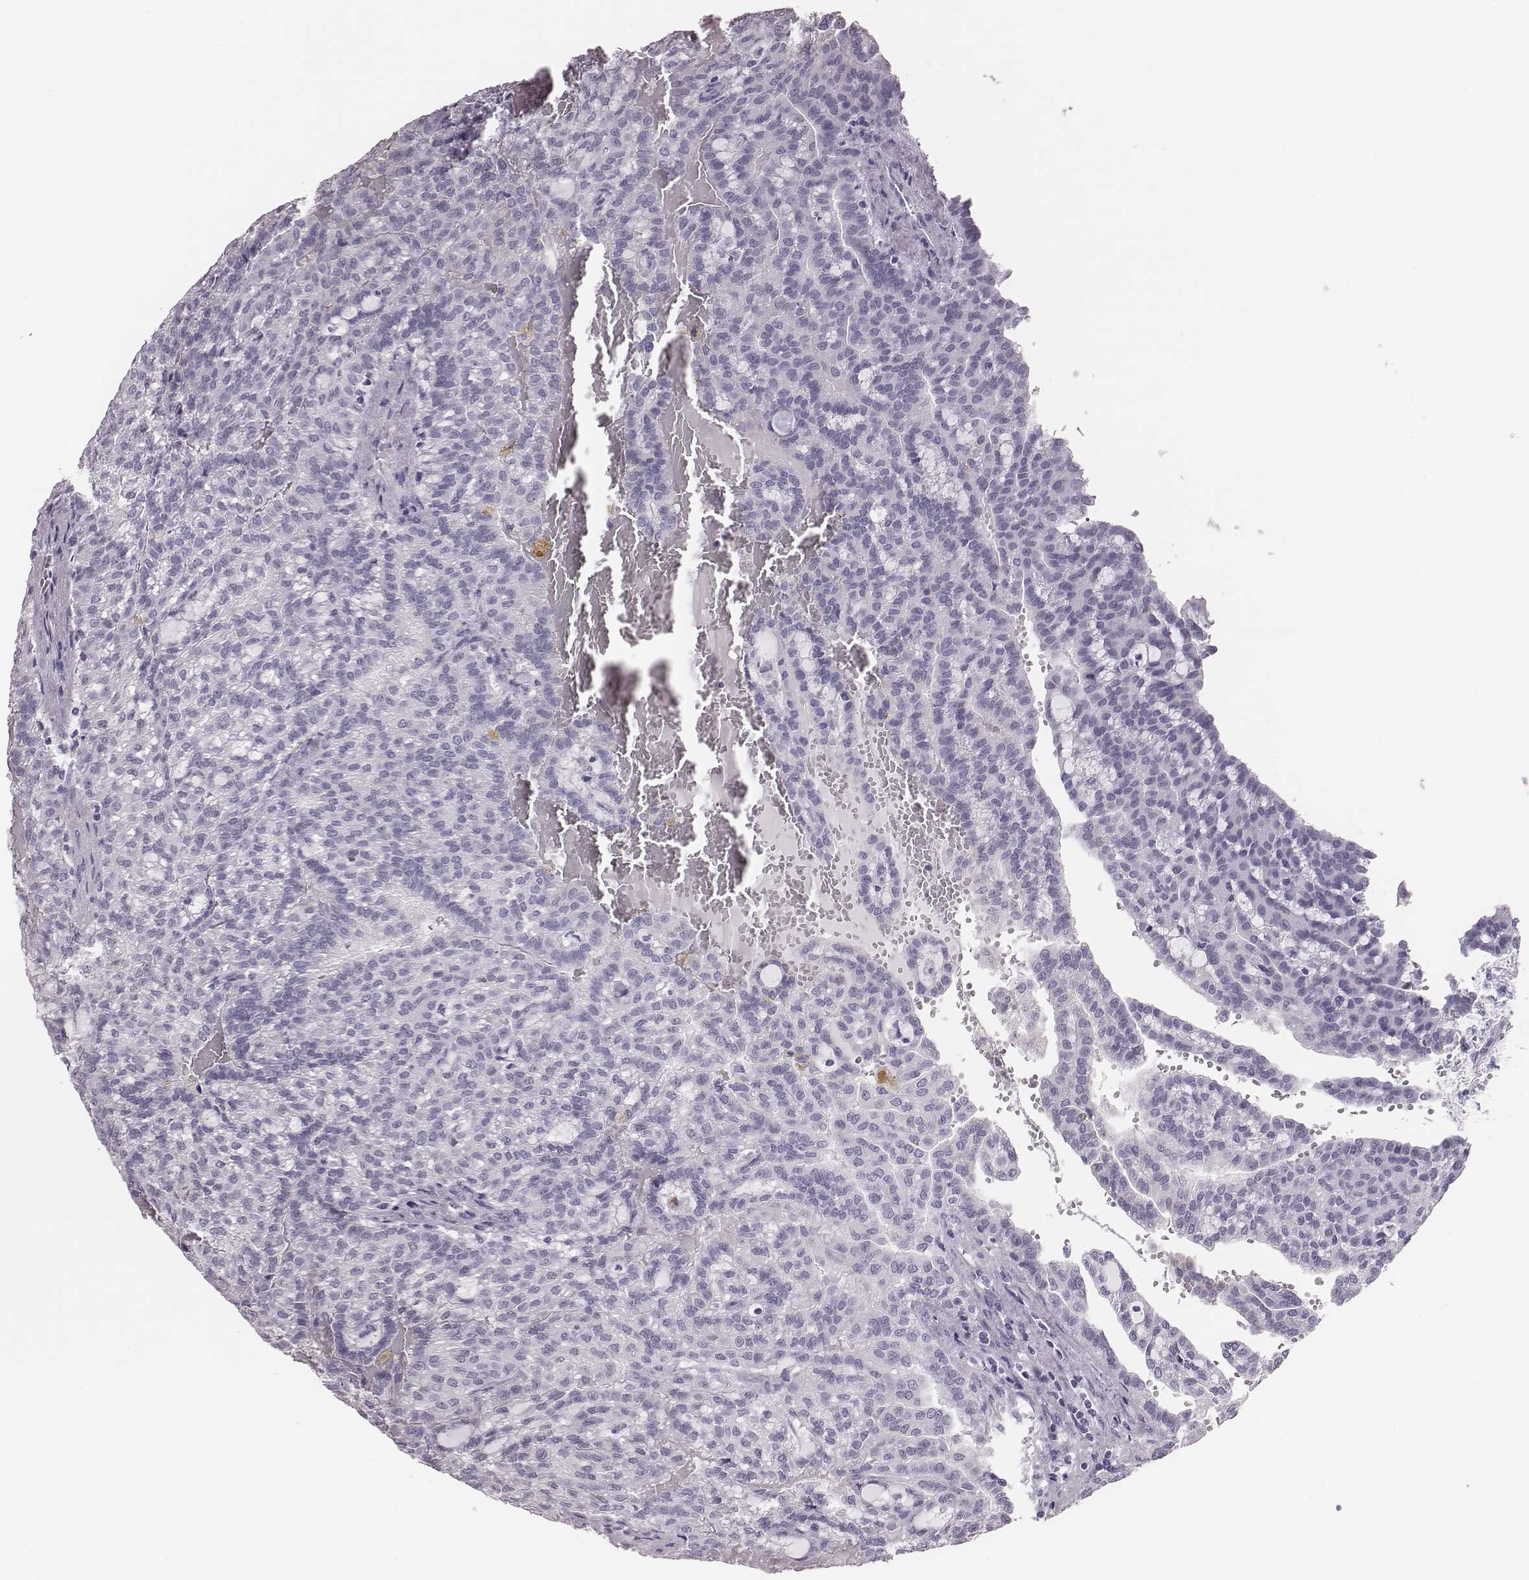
{"staining": {"intensity": "negative", "quantity": "none", "location": "none"}, "tissue": "renal cancer", "cell_type": "Tumor cells", "image_type": "cancer", "snomed": [{"axis": "morphology", "description": "Adenocarcinoma, NOS"}, {"axis": "topography", "description": "Kidney"}], "caption": "DAB (3,3'-diaminobenzidine) immunohistochemical staining of renal cancer shows no significant expression in tumor cells. (Brightfield microscopy of DAB IHC at high magnification).", "gene": "H1-6", "patient": {"sex": "male", "age": 63}}